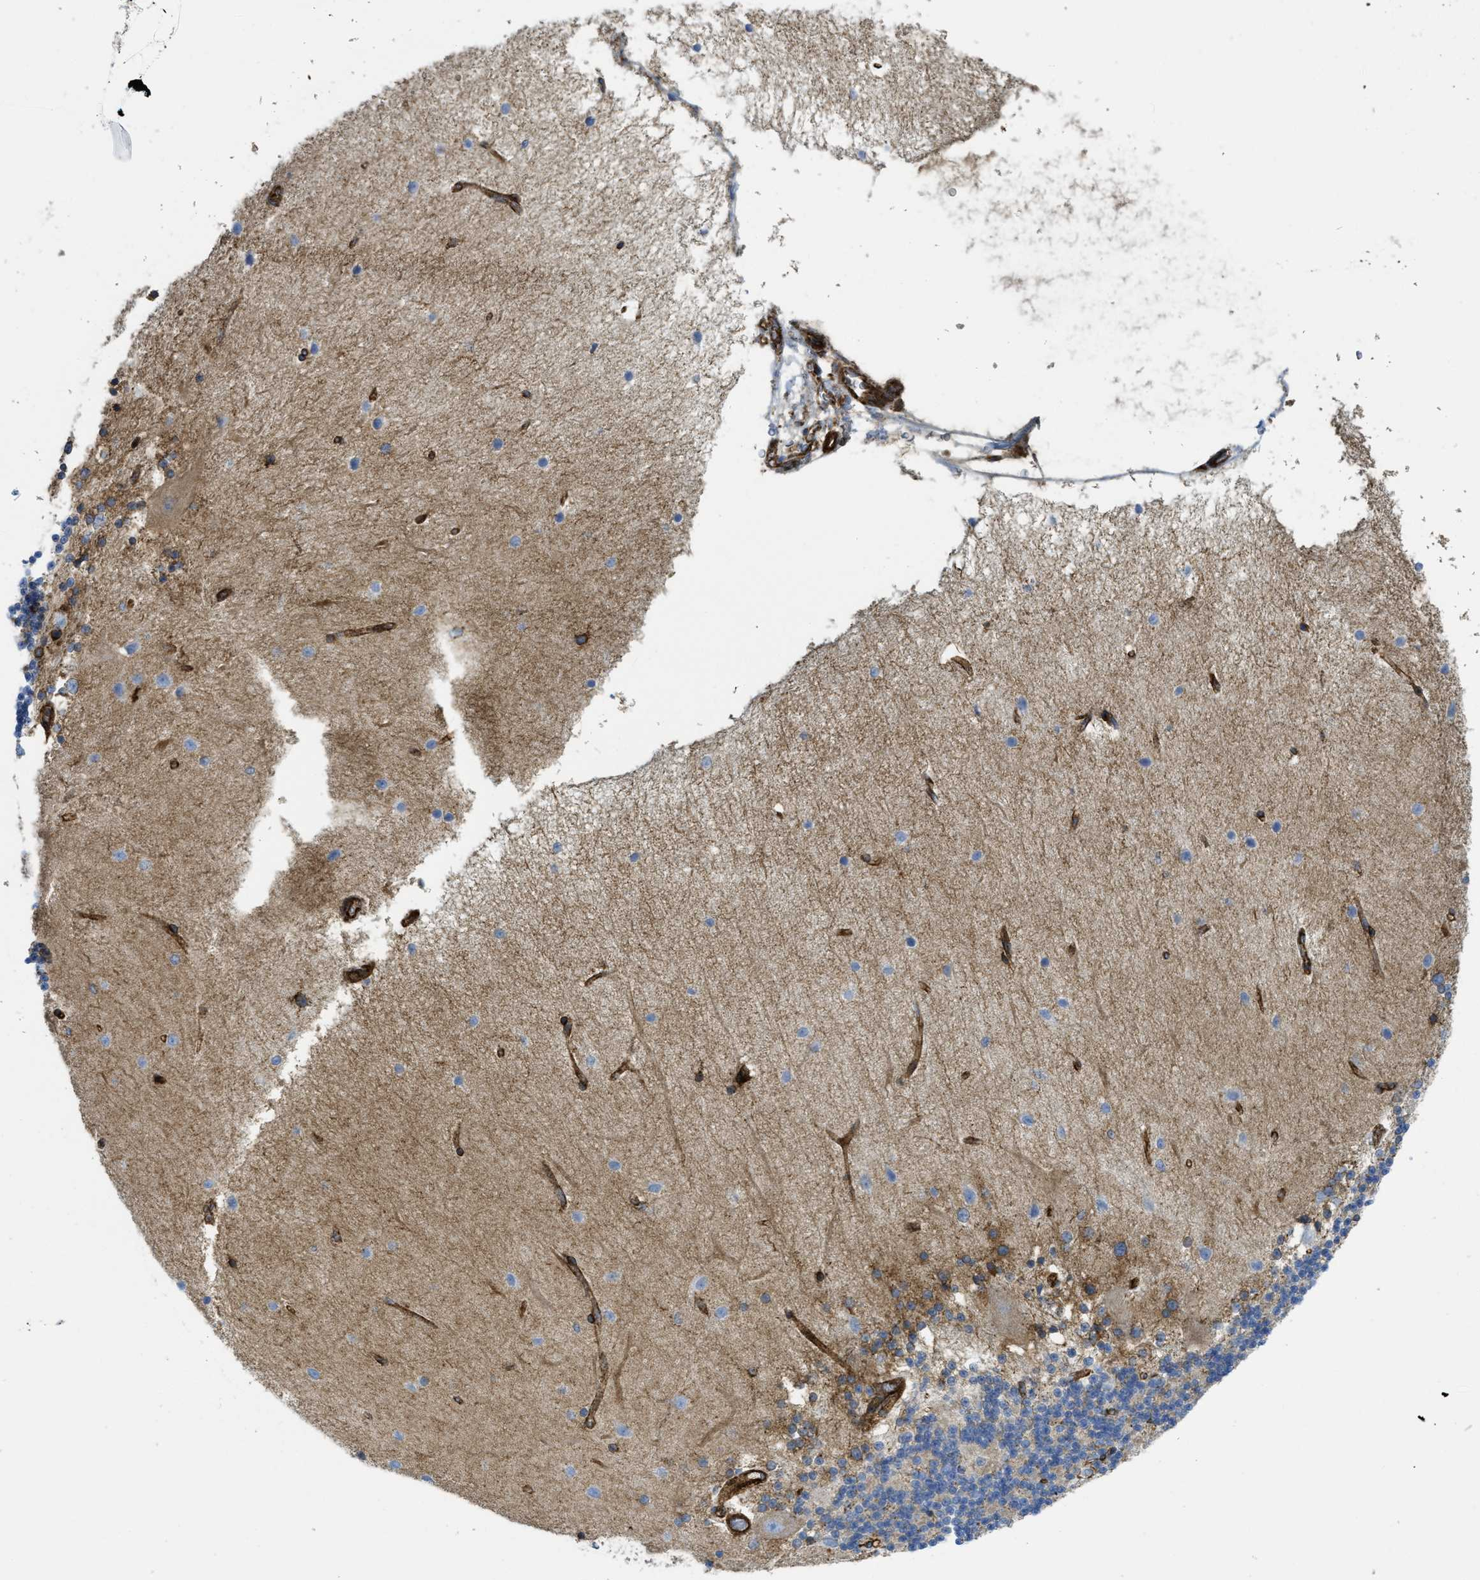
{"staining": {"intensity": "moderate", "quantity": "25%-75%", "location": "cytoplasmic/membranous"}, "tissue": "cerebellum", "cell_type": "Cells in granular layer", "image_type": "normal", "snomed": [{"axis": "morphology", "description": "Normal tissue, NOS"}, {"axis": "topography", "description": "Cerebellum"}], "caption": "Cerebellum stained for a protein displays moderate cytoplasmic/membranous positivity in cells in granular layer. The staining was performed using DAB, with brown indicating positive protein expression. Nuclei are stained blue with hematoxylin.", "gene": "HIP1", "patient": {"sex": "female", "age": 54}}